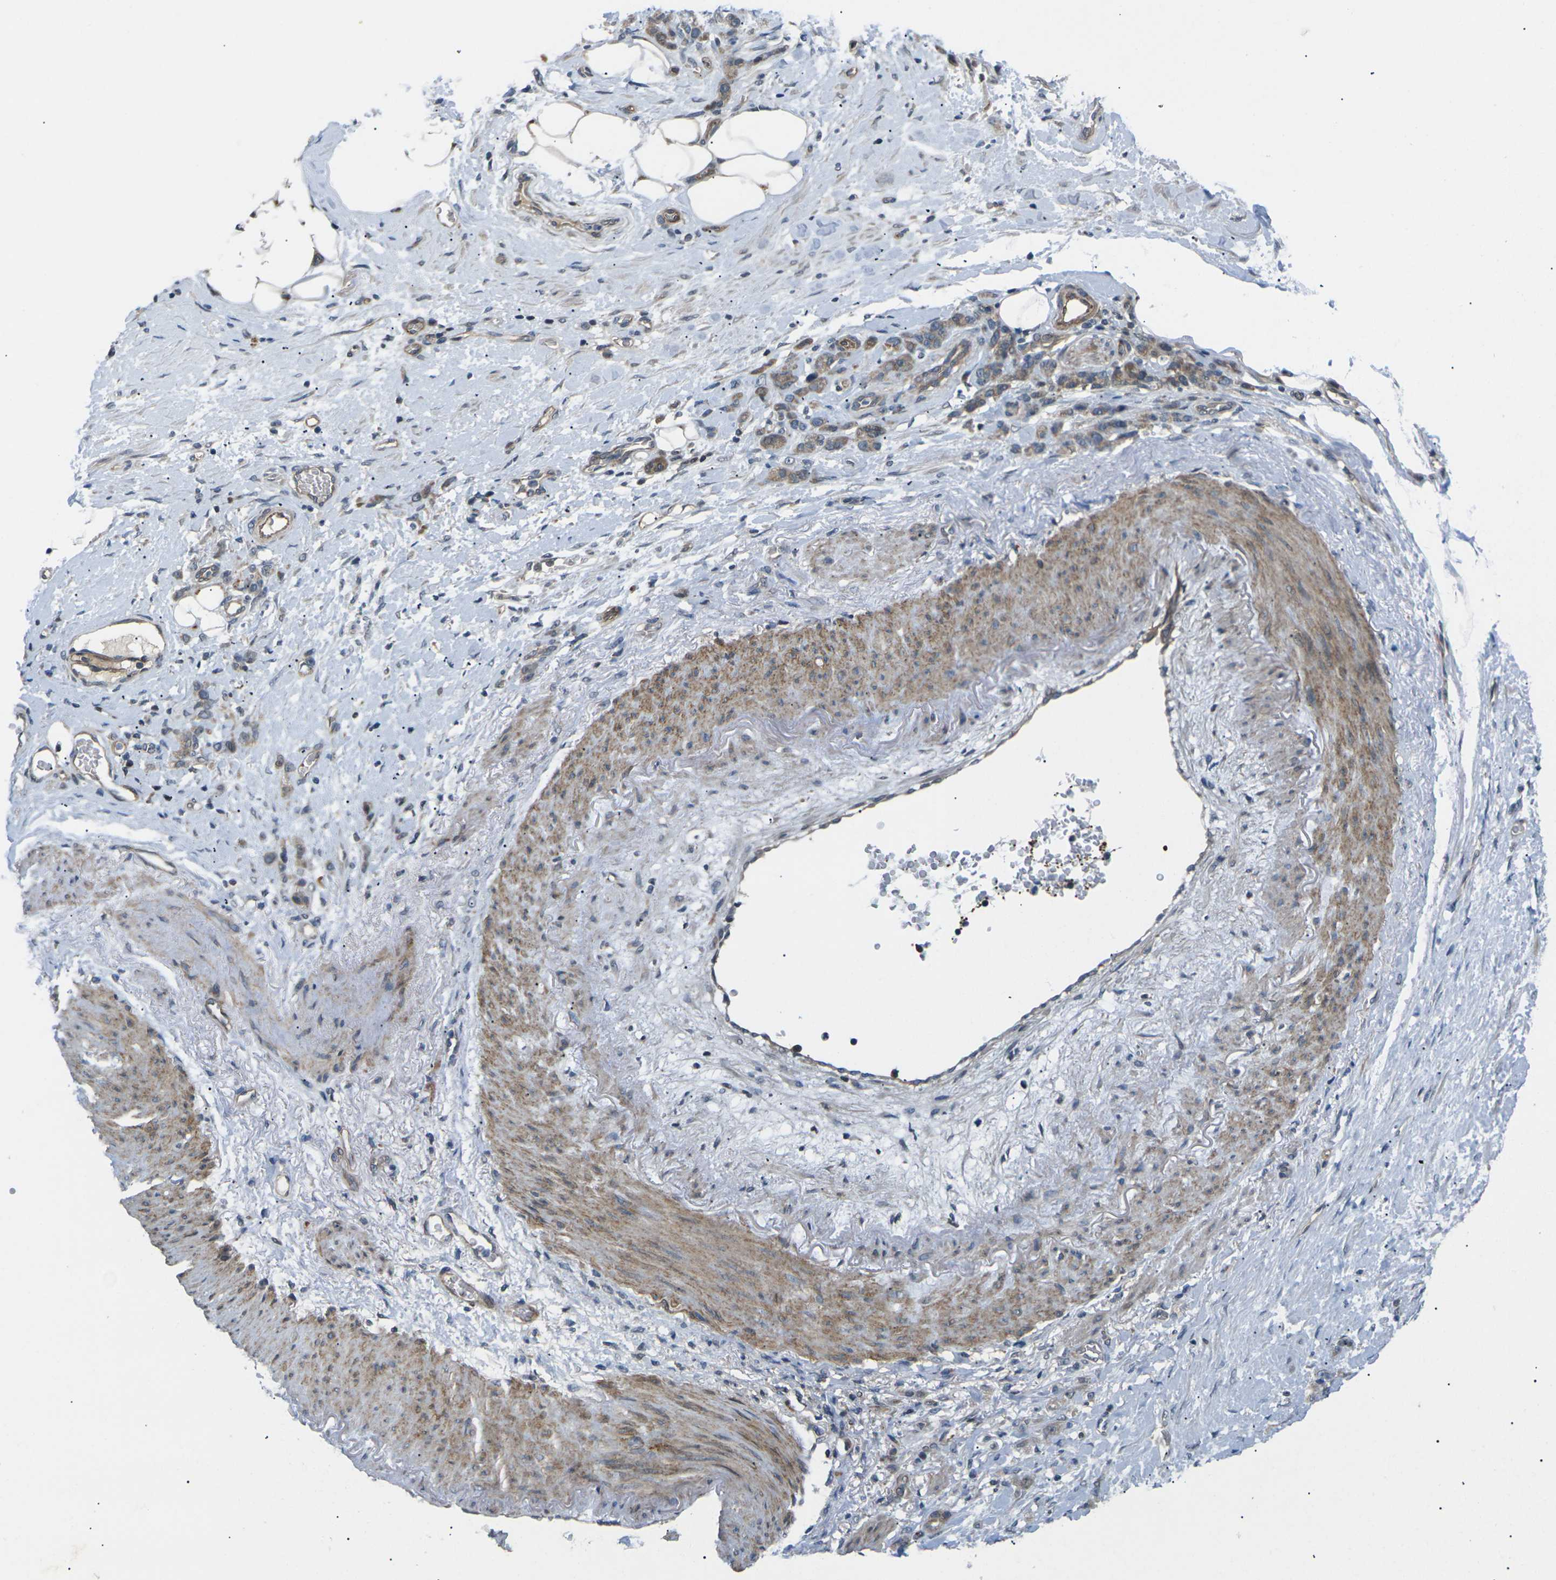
{"staining": {"intensity": "moderate", "quantity": ">75%", "location": "cytoplasmic/membranous"}, "tissue": "stomach cancer", "cell_type": "Tumor cells", "image_type": "cancer", "snomed": [{"axis": "morphology", "description": "Adenocarcinoma, NOS"}, {"axis": "topography", "description": "Stomach"}], "caption": "This is an image of immunohistochemistry (IHC) staining of stomach cancer, which shows moderate positivity in the cytoplasmic/membranous of tumor cells.", "gene": "RPS6KA3", "patient": {"sex": "male", "age": 82}}